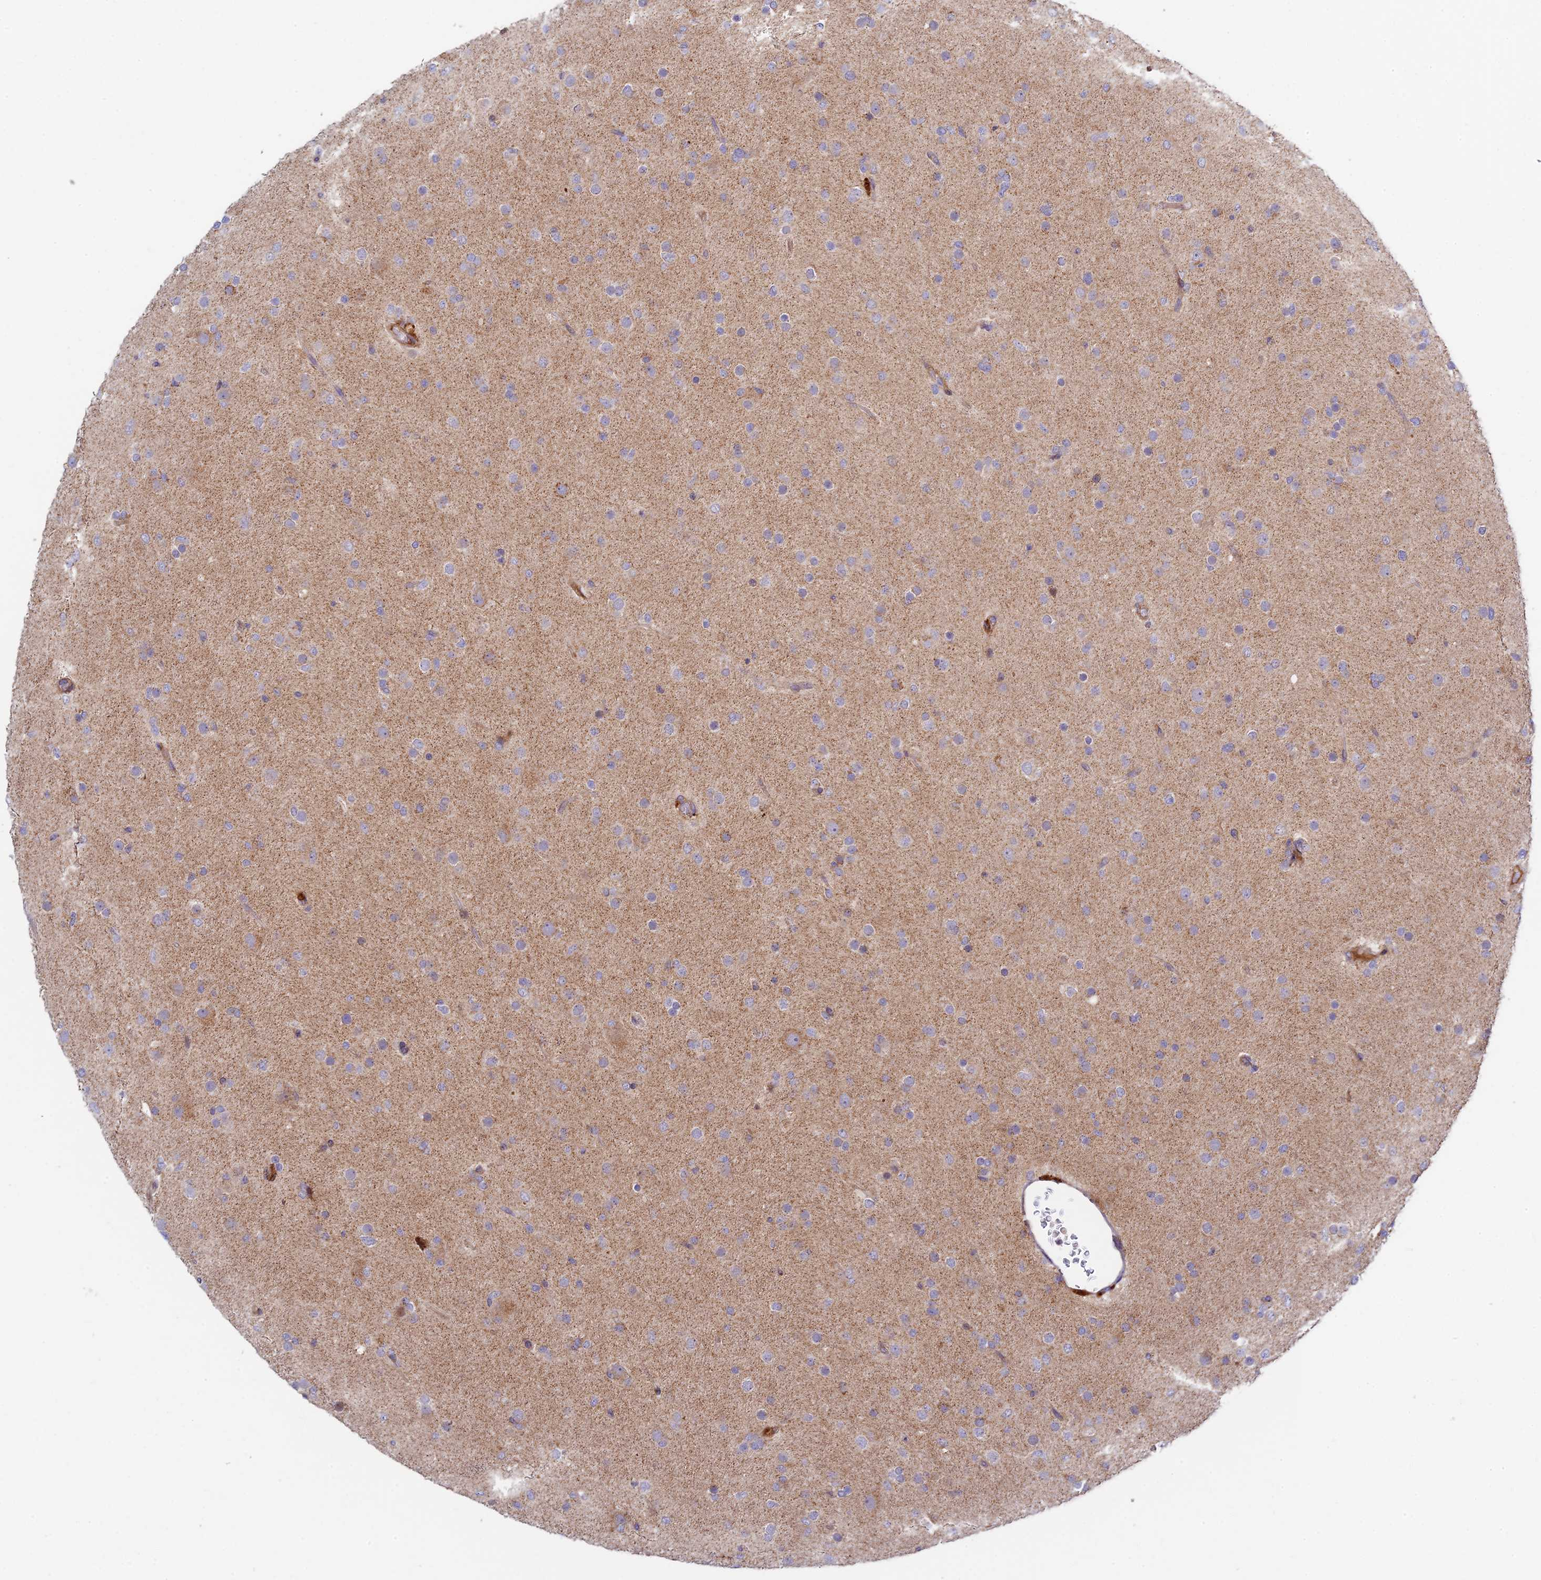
{"staining": {"intensity": "weak", "quantity": "<25%", "location": "cytoplasmic/membranous"}, "tissue": "glioma", "cell_type": "Tumor cells", "image_type": "cancer", "snomed": [{"axis": "morphology", "description": "Glioma, malignant, Low grade"}, {"axis": "topography", "description": "Brain"}], "caption": "This is an IHC photomicrograph of low-grade glioma (malignant). There is no staining in tumor cells.", "gene": "FUOM", "patient": {"sex": "male", "age": 65}}